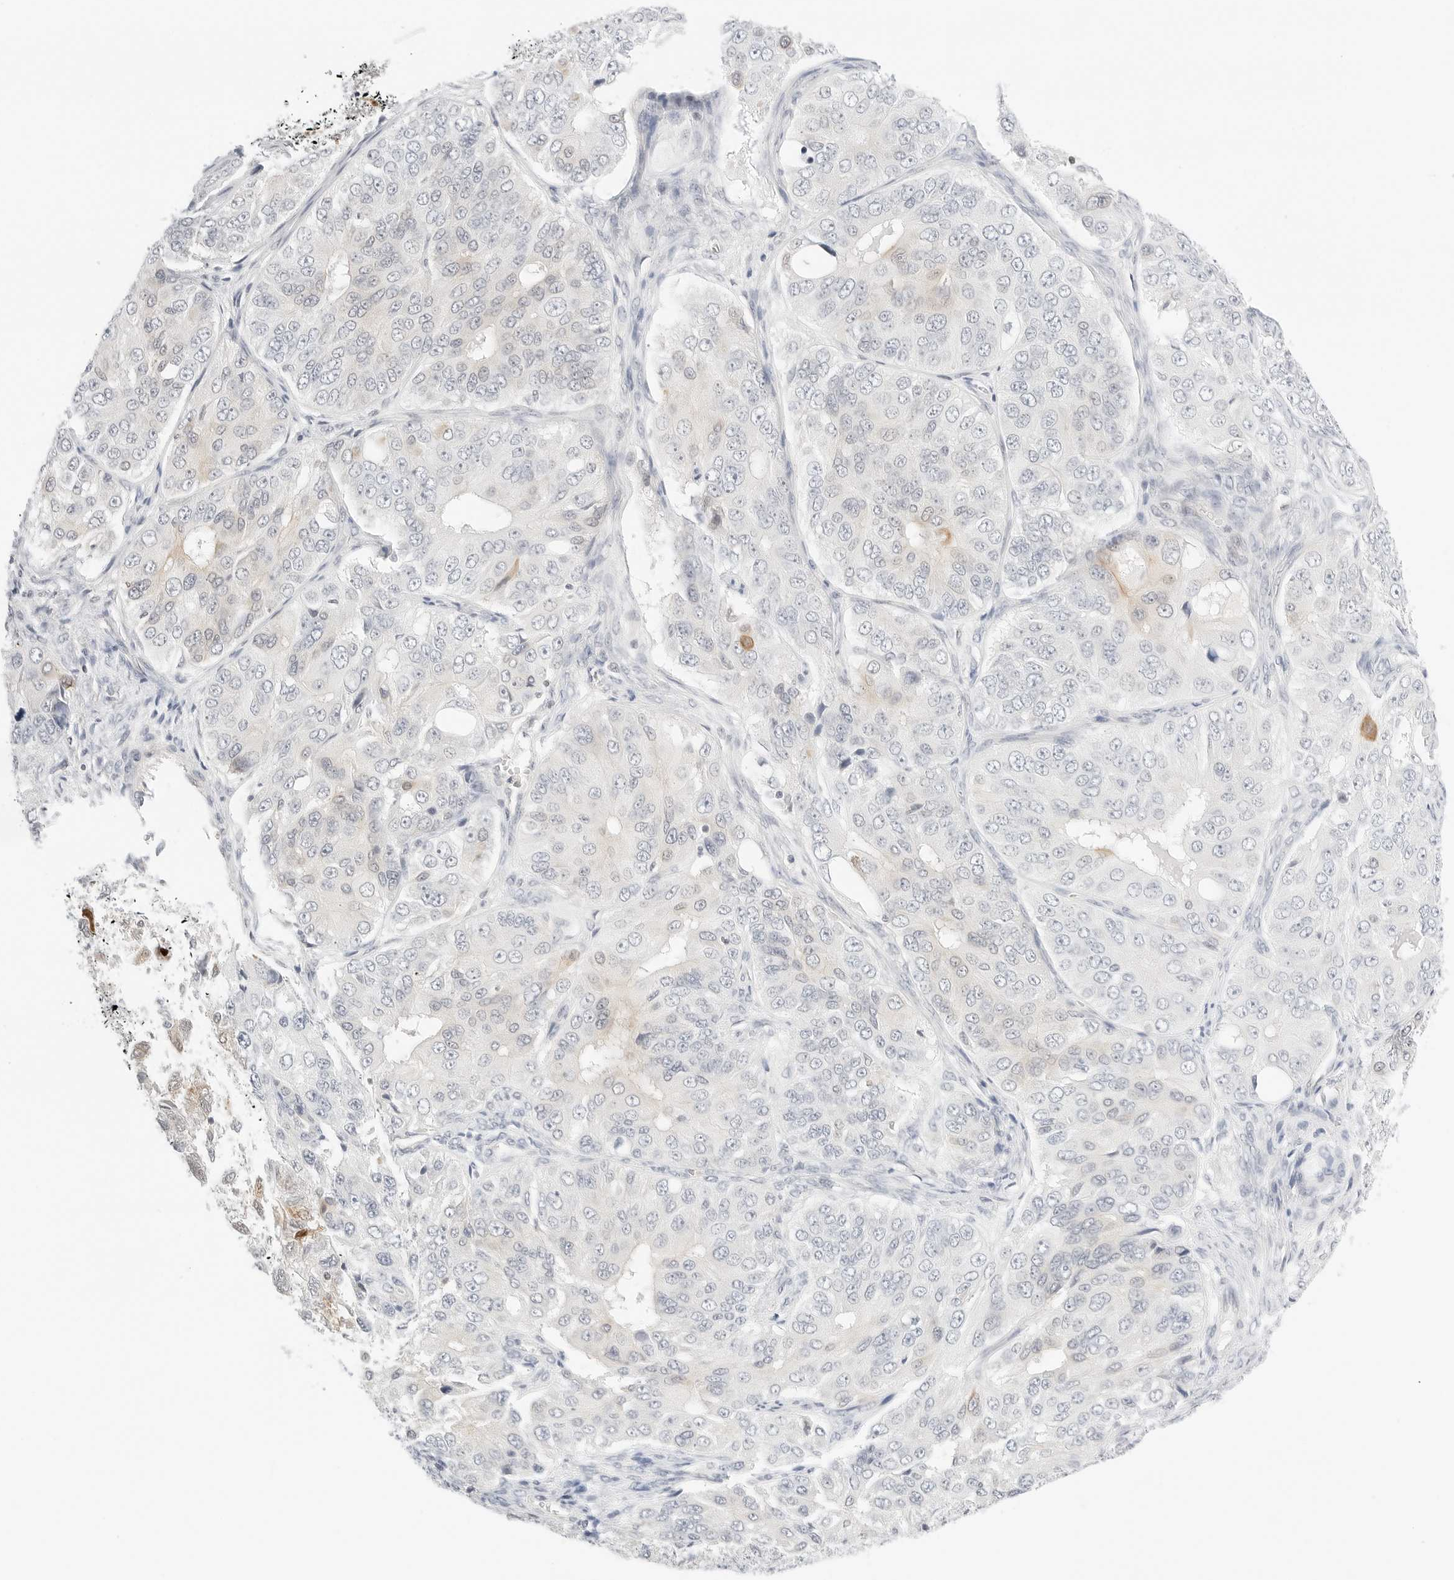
{"staining": {"intensity": "negative", "quantity": "none", "location": "none"}, "tissue": "ovarian cancer", "cell_type": "Tumor cells", "image_type": "cancer", "snomed": [{"axis": "morphology", "description": "Carcinoma, endometroid"}, {"axis": "topography", "description": "Ovary"}], "caption": "Photomicrograph shows no significant protein positivity in tumor cells of ovarian cancer (endometroid carcinoma).", "gene": "TEKT2", "patient": {"sex": "female", "age": 51}}